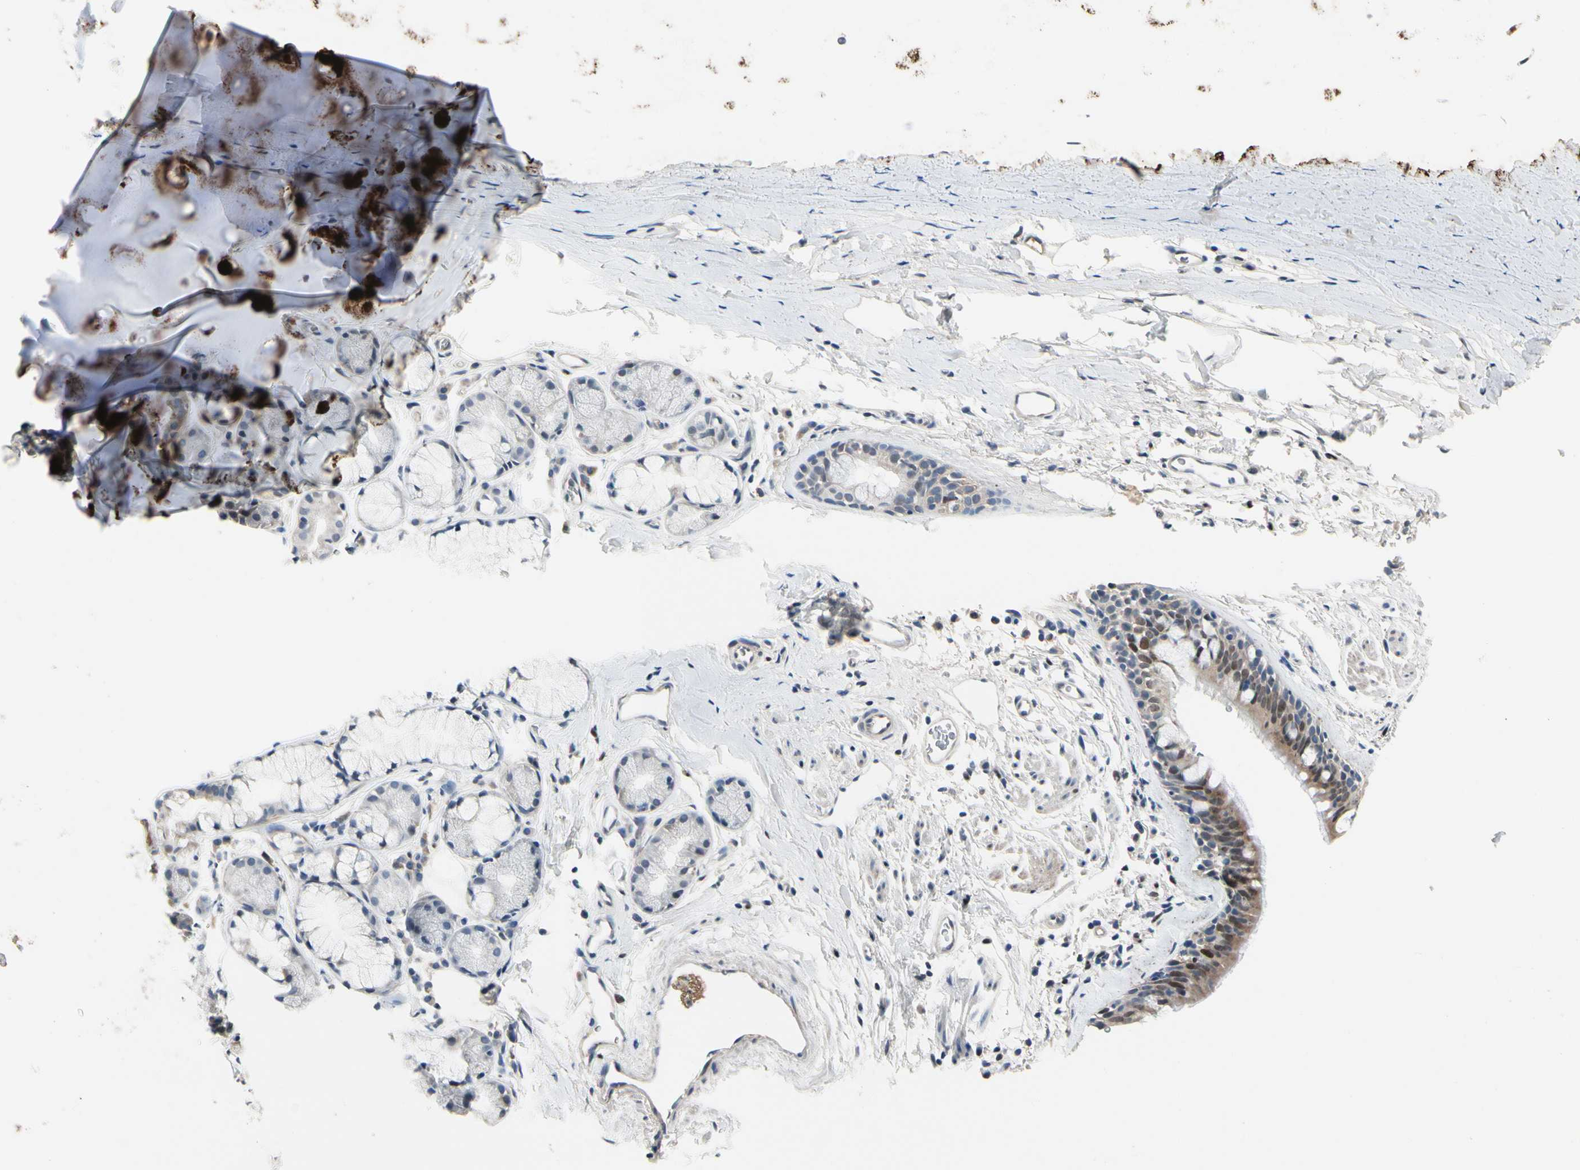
{"staining": {"intensity": "weak", "quantity": "25%-75%", "location": "cytoplasmic/membranous"}, "tissue": "bronchus", "cell_type": "Respiratory epithelial cells", "image_type": "normal", "snomed": [{"axis": "morphology", "description": "Normal tissue, NOS"}, {"axis": "morphology", "description": "Malignant melanoma, Metastatic site"}, {"axis": "topography", "description": "Bronchus"}, {"axis": "topography", "description": "Lung"}], "caption": "Protein expression analysis of normal human bronchus reveals weak cytoplasmic/membranous staining in about 25%-75% of respiratory epithelial cells.", "gene": "ECRG4", "patient": {"sex": "male", "age": 64}}